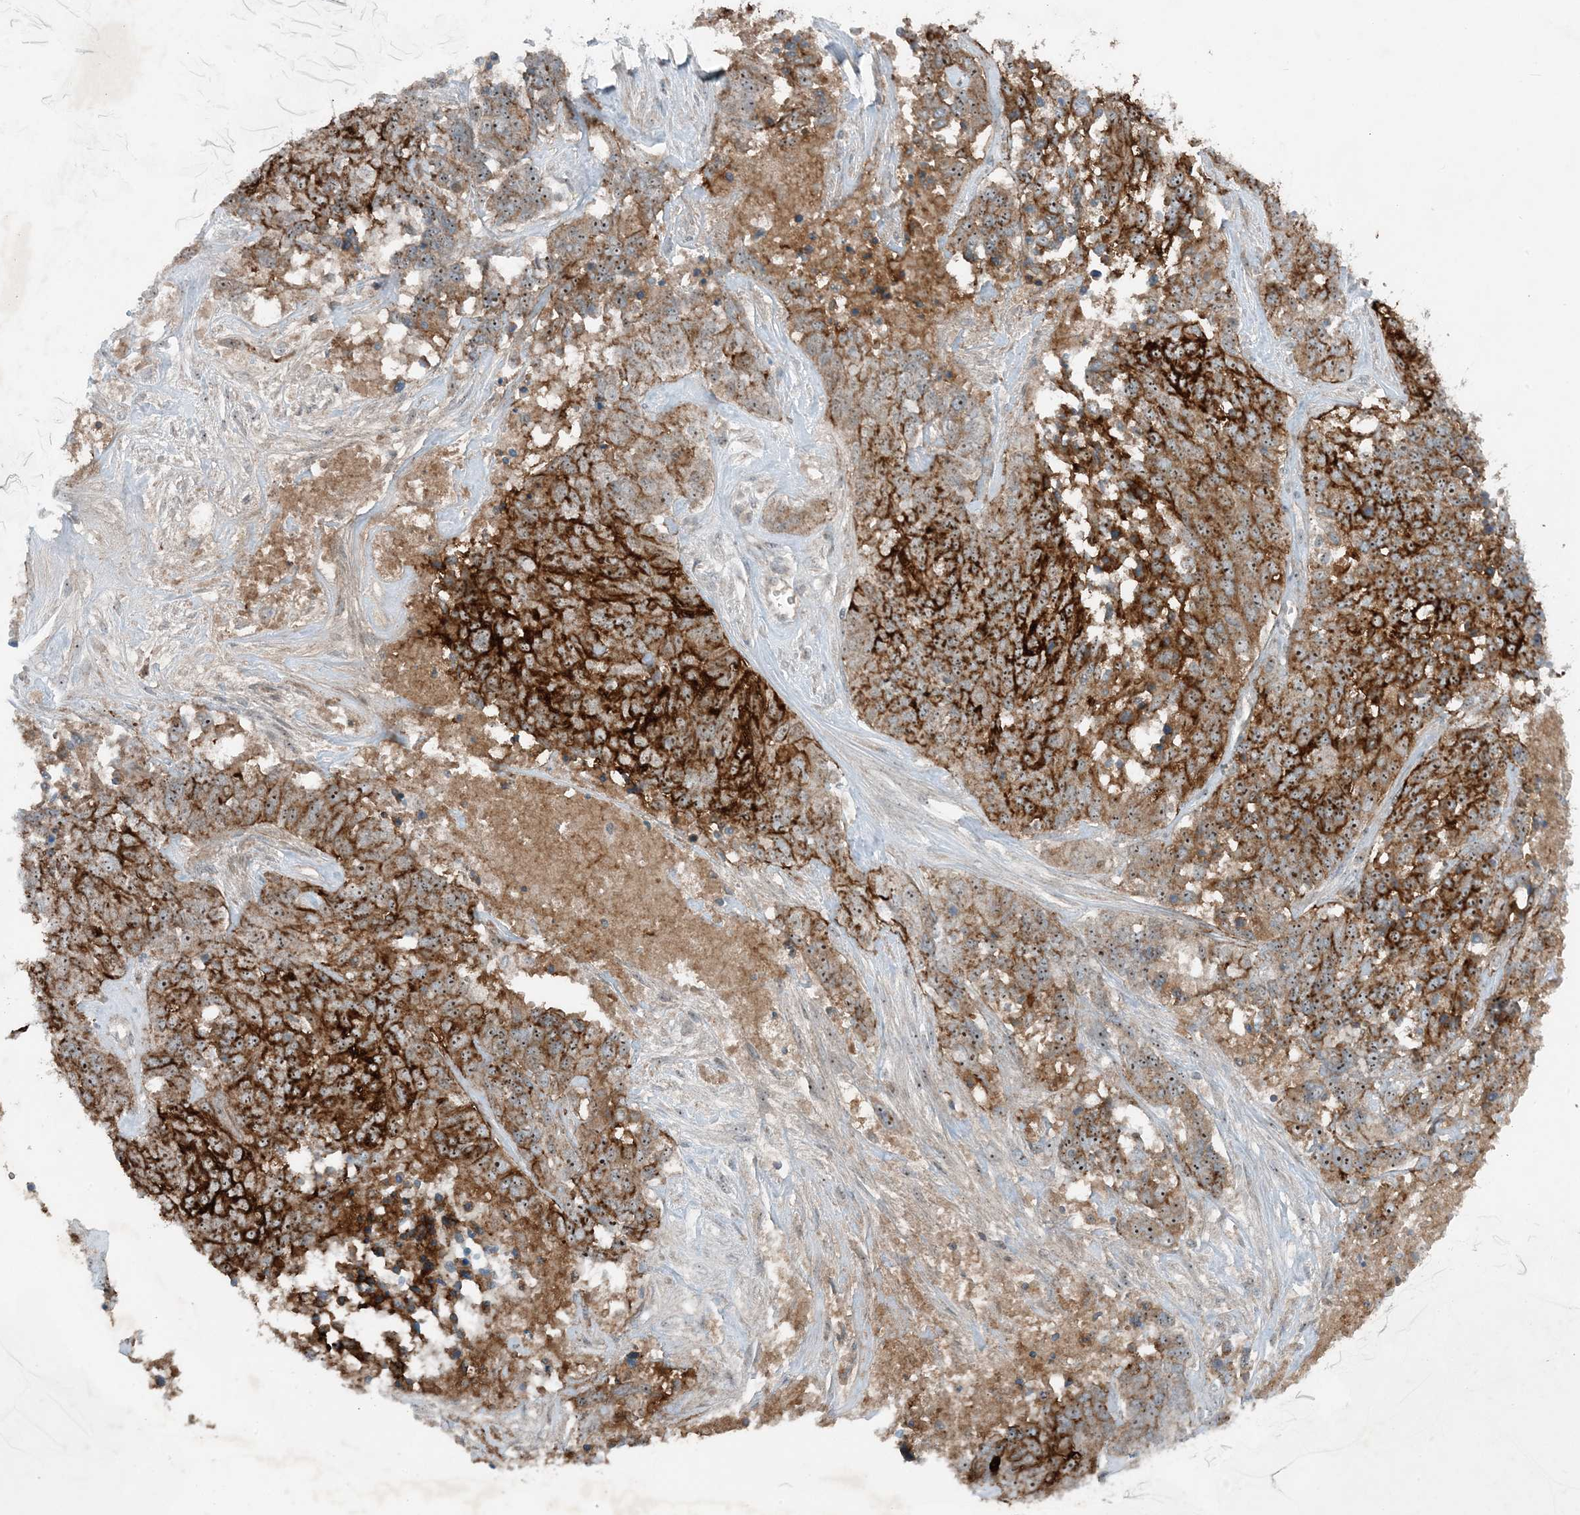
{"staining": {"intensity": "strong", "quantity": ">75%", "location": "cytoplasmic/membranous,nuclear"}, "tissue": "ovarian cancer", "cell_type": "Tumor cells", "image_type": "cancer", "snomed": [{"axis": "morphology", "description": "Cystadenocarcinoma, serous, NOS"}, {"axis": "topography", "description": "Ovary"}], "caption": "The photomicrograph exhibits a brown stain indicating the presence of a protein in the cytoplasmic/membranous and nuclear of tumor cells in serous cystadenocarcinoma (ovarian). The staining was performed using DAB, with brown indicating positive protein expression. Nuclei are stained blue with hematoxylin.", "gene": "MITD1", "patient": {"sex": "female", "age": 44}}